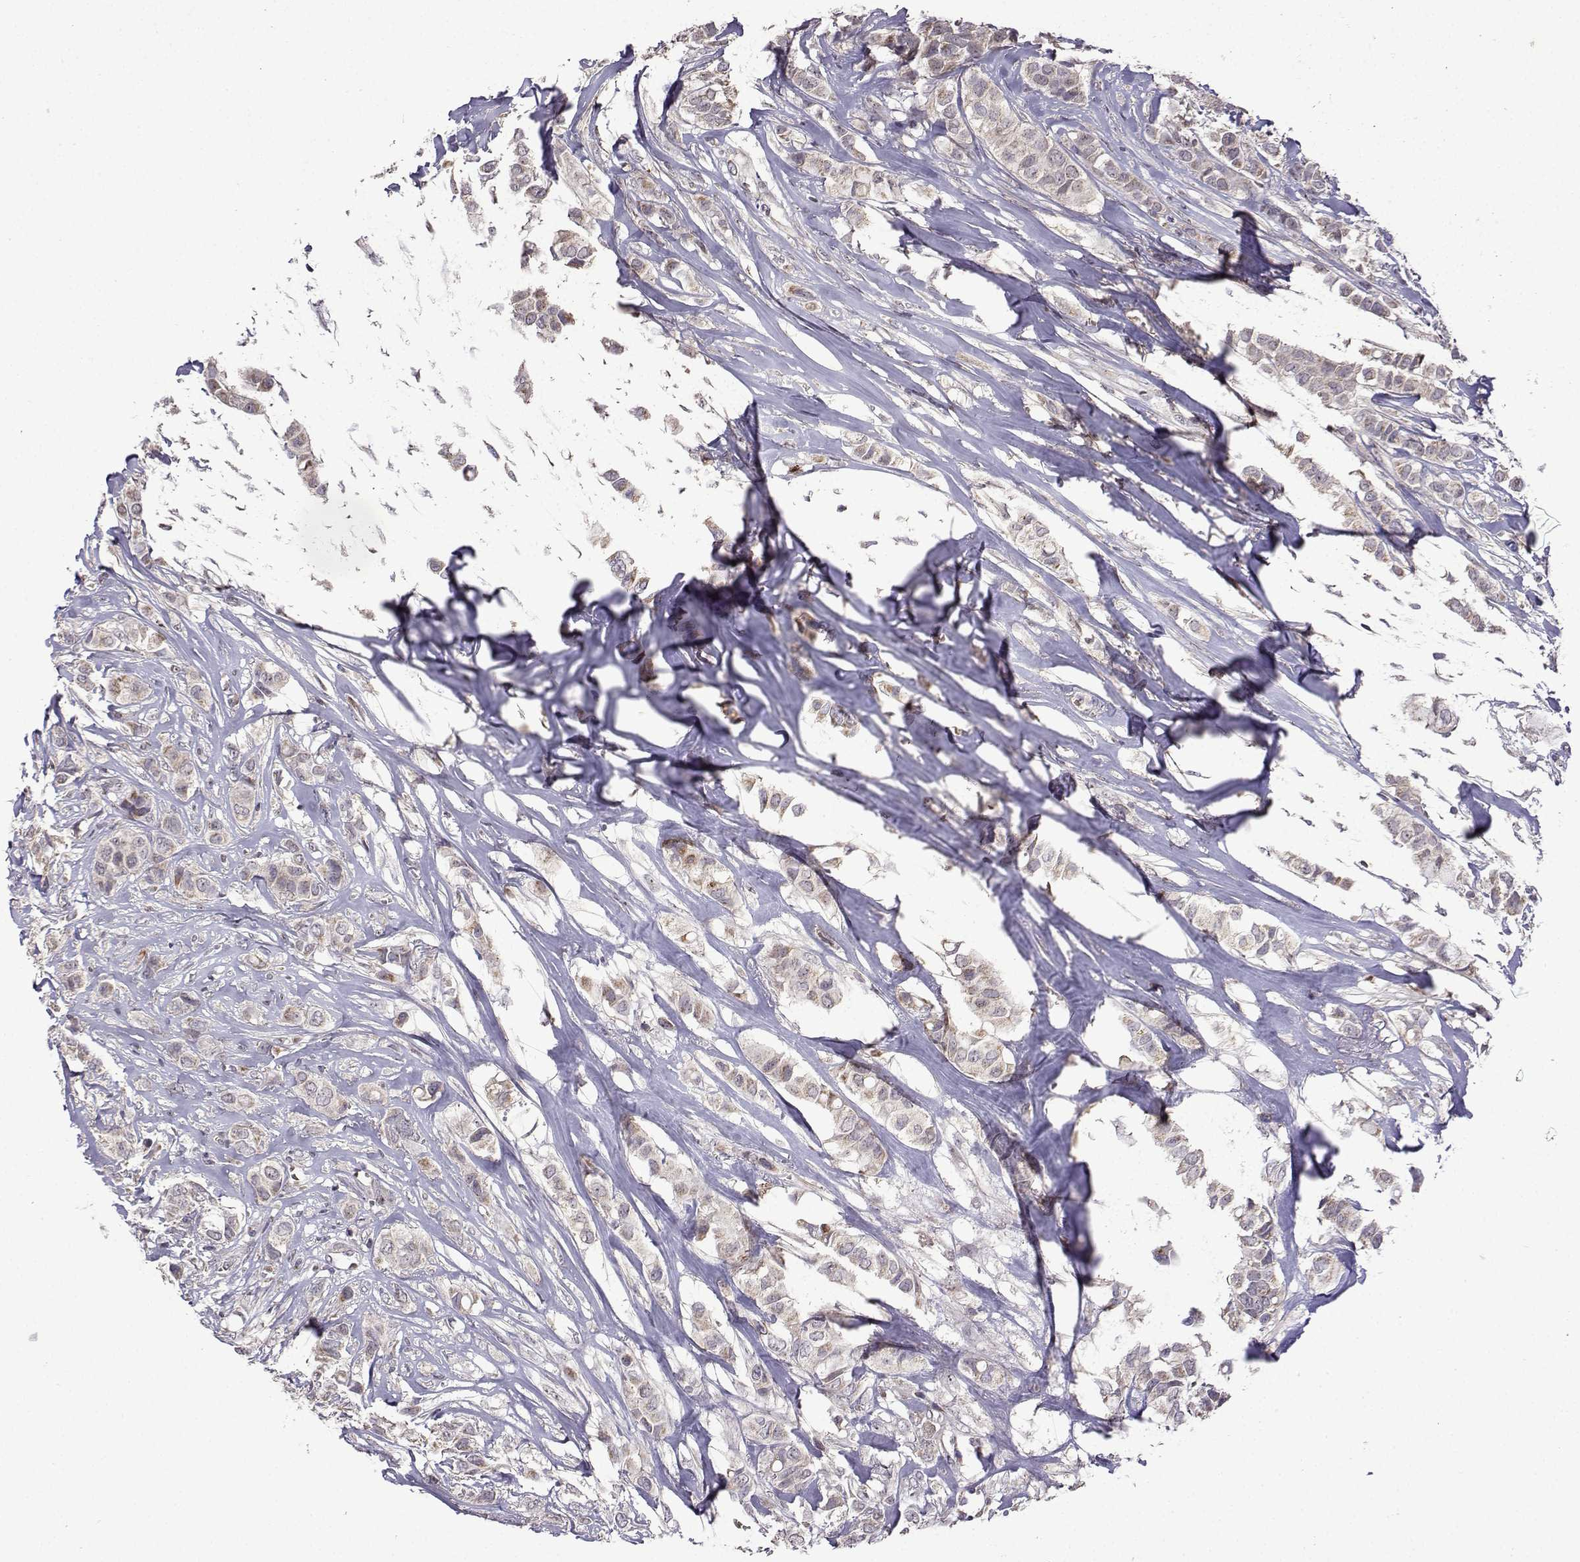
{"staining": {"intensity": "weak", "quantity": "25%-75%", "location": "cytoplasmic/membranous"}, "tissue": "breast cancer", "cell_type": "Tumor cells", "image_type": "cancer", "snomed": [{"axis": "morphology", "description": "Duct carcinoma"}, {"axis": "topography", "description": "Breast"}], "caption": "About 25%-75% of tumor cells in breast invasive ductal carcinoma demonstrate weak cytoplasmic/membranous protein positivity as visualized by brown immunohistochemical staining.", "gene": "TAB2", "patient": {"sex": "female", "age": 85}}